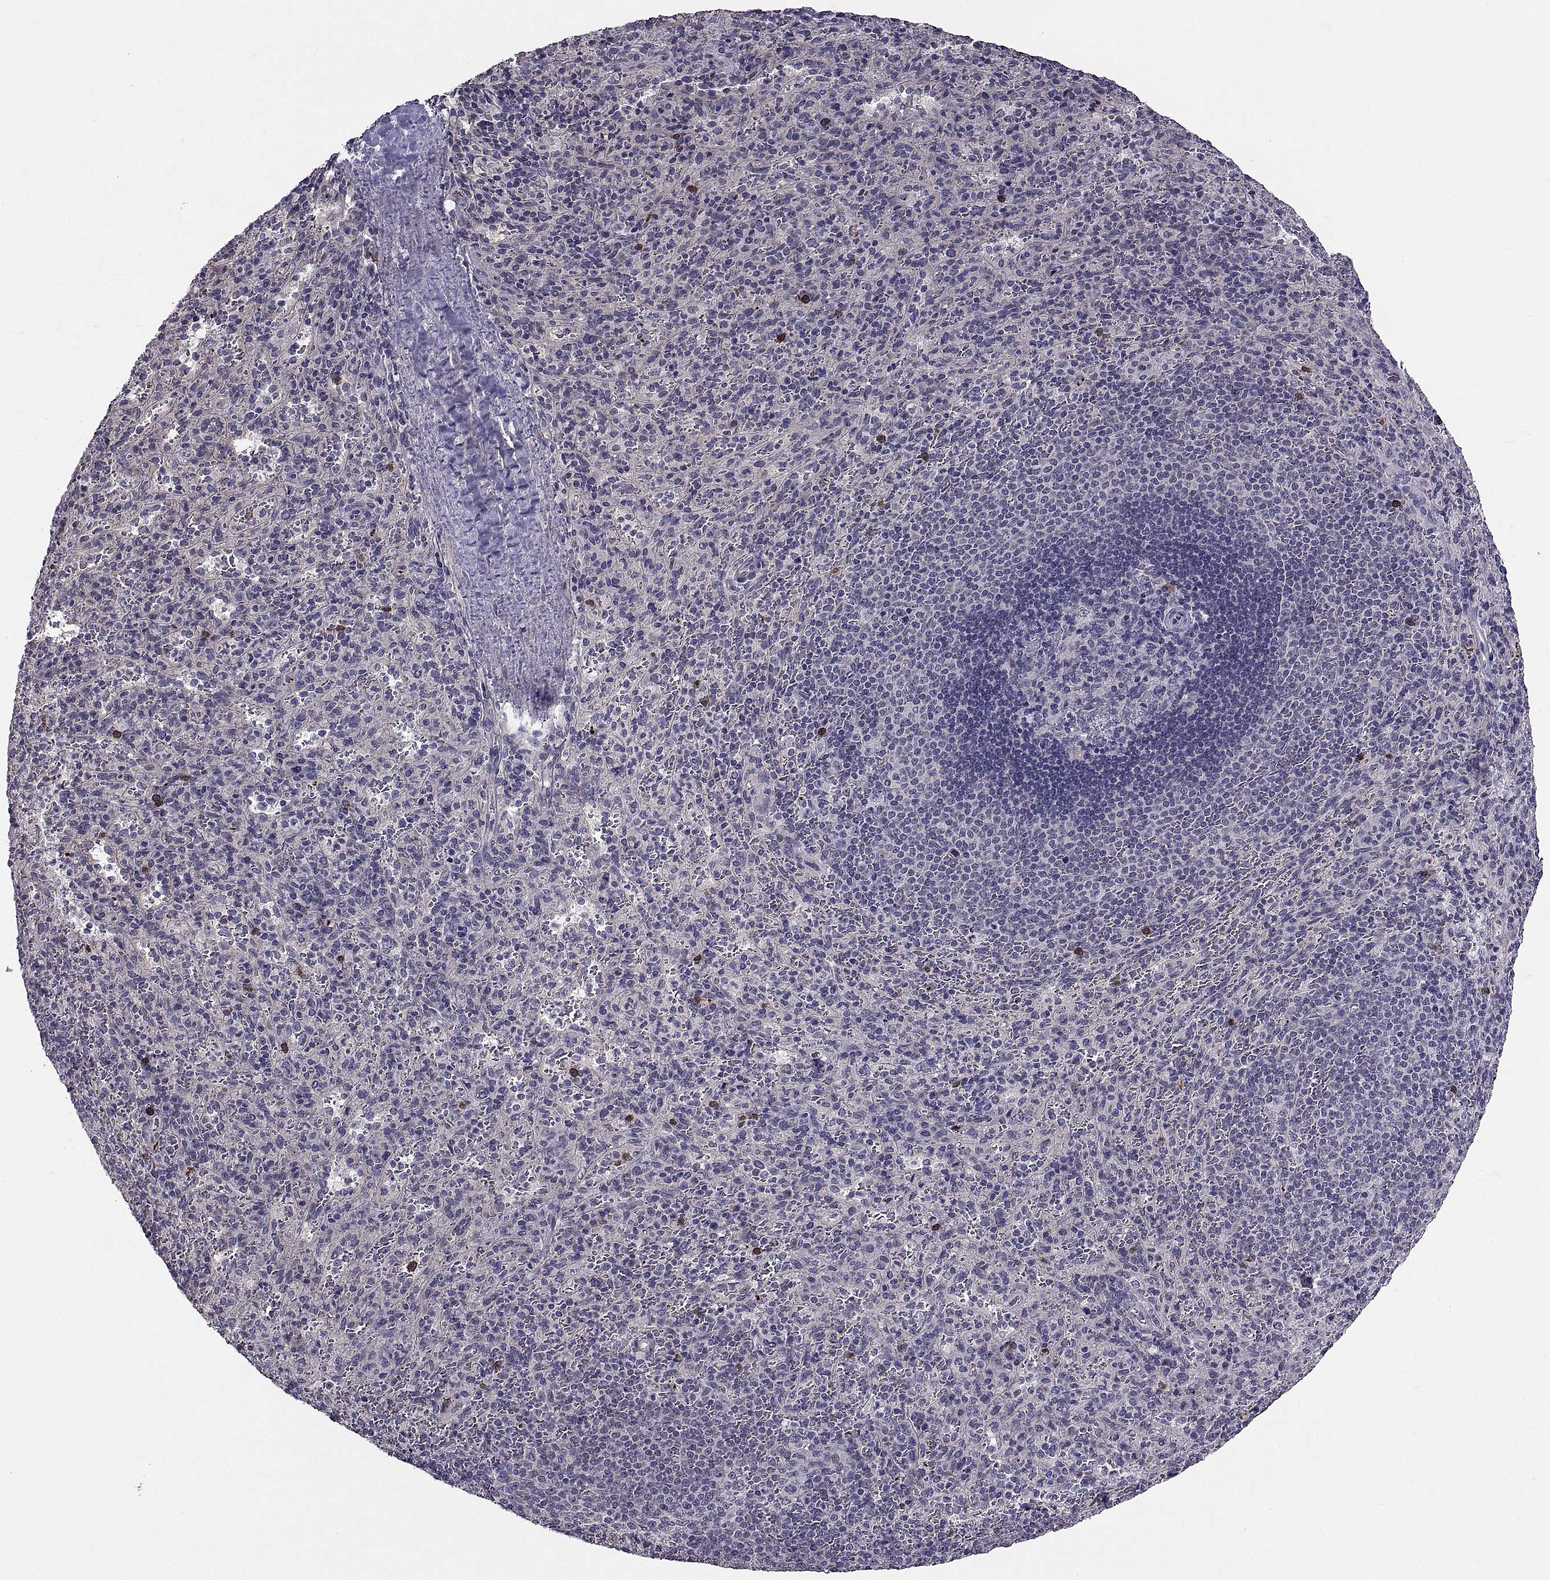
{"staining": {"intensity": "negative", "quantity": "none", "location": "none"}, "tissue": "spleen", "cell_type": "Cells in red pulp", "image_type": "normal", "snomed": [{"axis": "morphology", "description": "Normal tissue, NOS"}, {"axis": "topography", "description": "Spleen"}], "caption": "This is a photomicrograph of immunohistochemistry staining of unremarkable spleen, which shows no staining in cells in red pulp. The staining is performed using DAB (3,3'-diaminobenzidine) brown chromogen with nuclei counter-stained in using hematoxylin.", "gene": "NPTX2", "patient": {"sex": "male", "age": 57}}